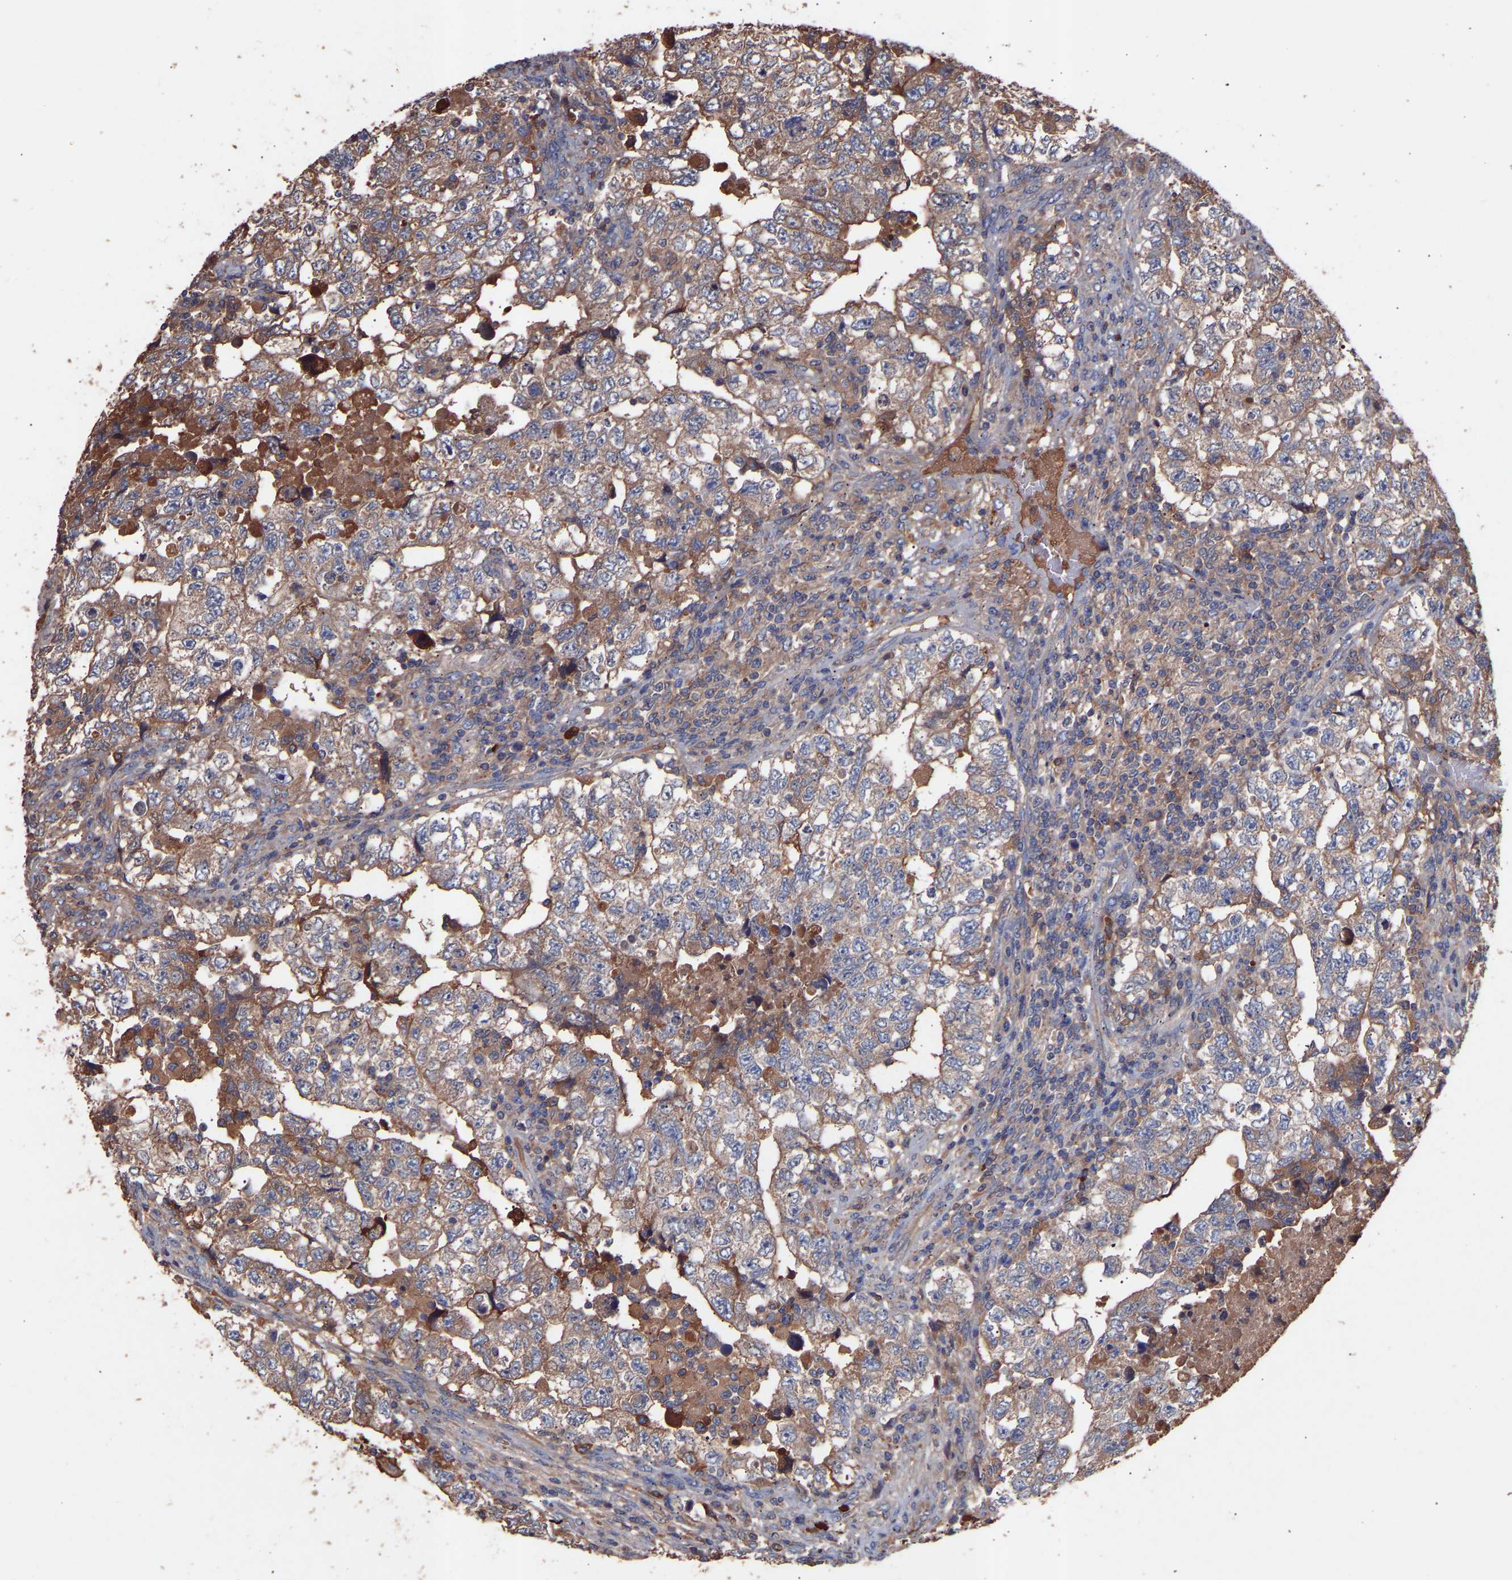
{"staining": {"intensity": "moderate", "quantity": ">75%", "location": "cytoplasmic/membranous"}, "tissue": "testis cancer", "cell_type": "Tumor cells", "image_type": "cancer", "snomed": [{"axis": "morphology", "description": "Carcinoma, Embryonal, NOS"}, {"axis": "topography", "description": "Testis"}], "caption": "Immunohistochemical staining of human embryonal carcinoma (testis) exhibits medium levels of moderate cytoplasmic/membranous protein expression in about >75% of tumor cells. Immunohistochemistry stains the protein of interest in brown and the nuclei are stained blue.", "gene": "TMEM268", "patient": {"sex": "male", "age": 36}}